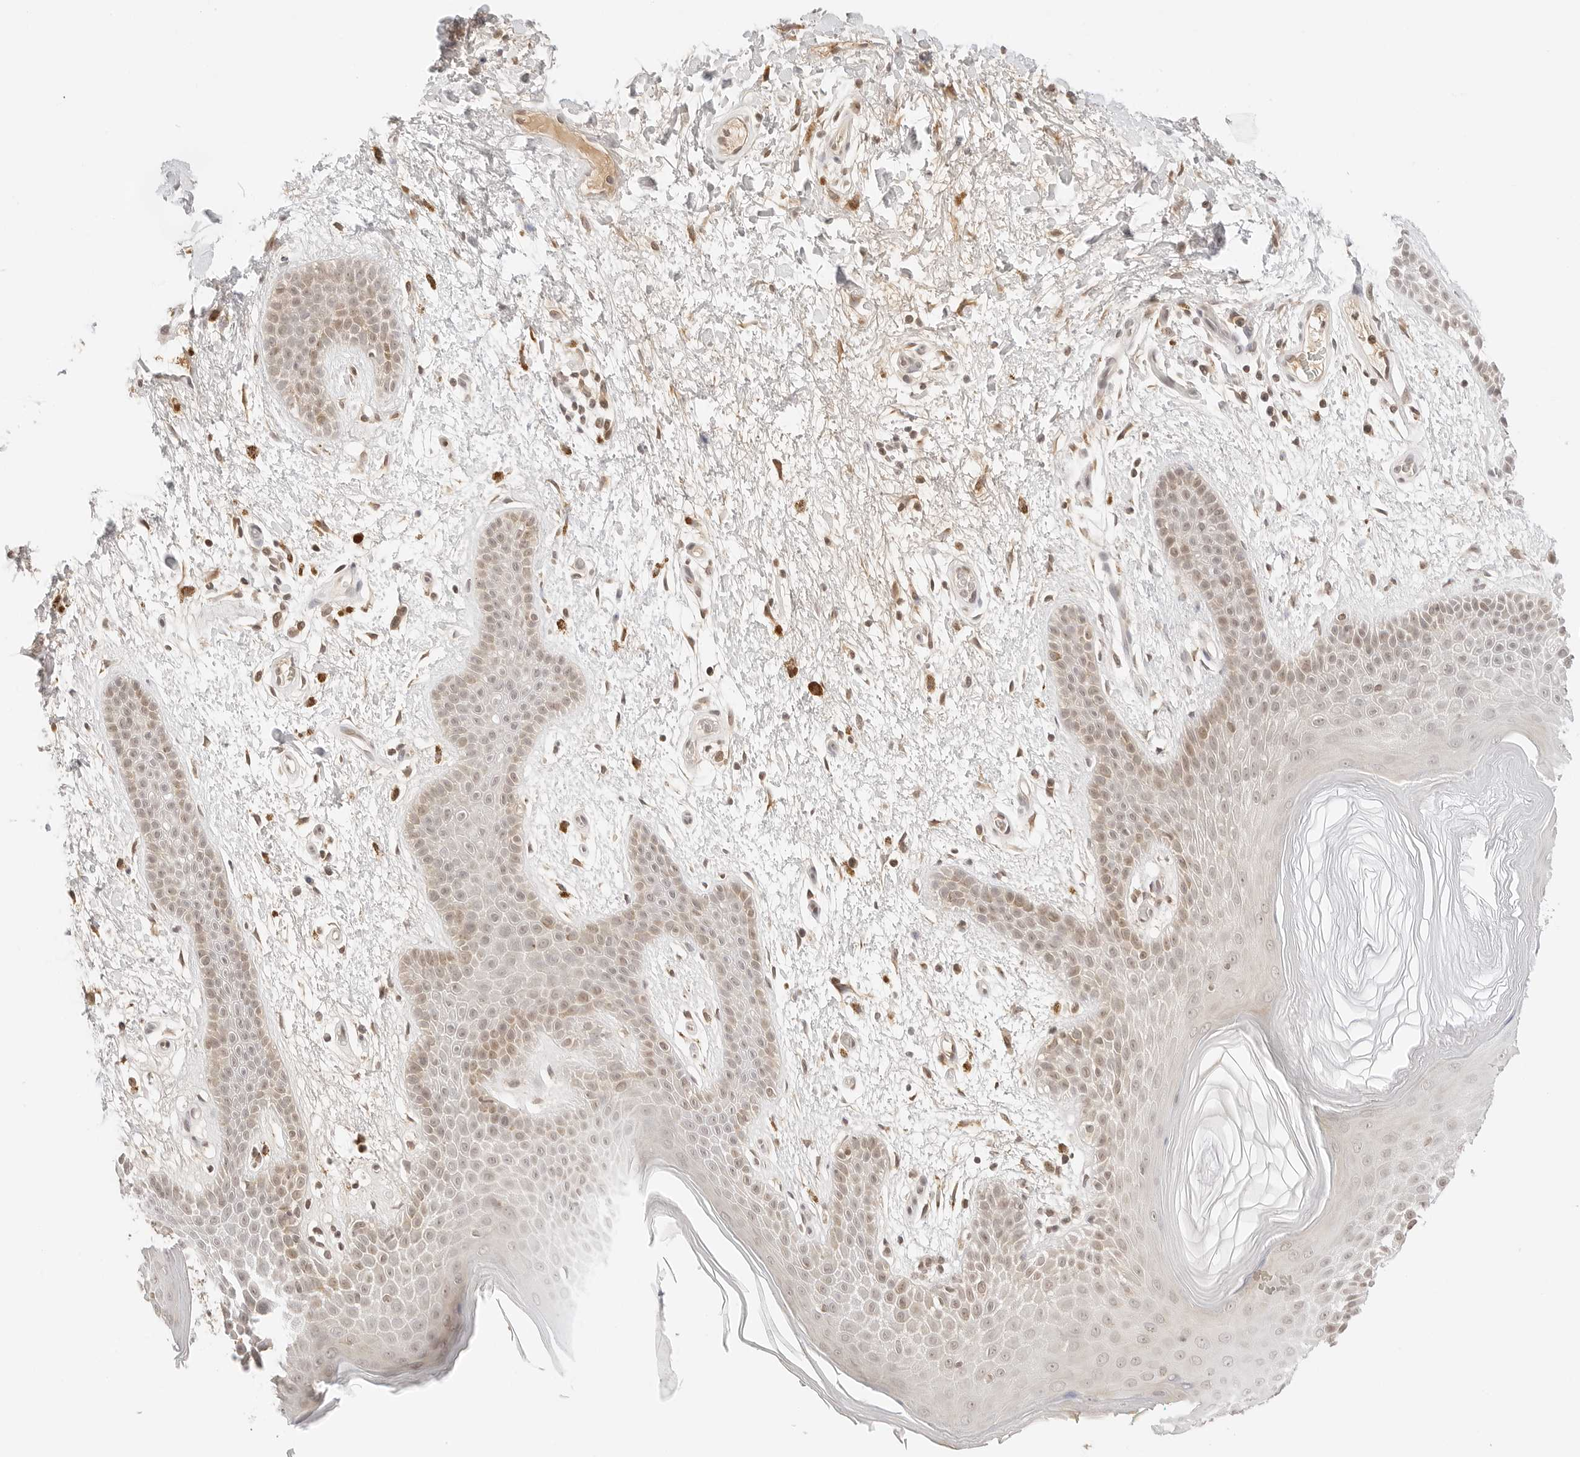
{"staining": {"intensity": "weak", "quantity": "25%-75%", "location": "cytoplasmic/membranous,nuclear"}, "tissue": "skin", "cell_type": "Epidermal cells", "image_type": "normal", "snomed": [{"axis": "morphology", "description": "Normal tissue, NOS"}, {"axis": "topography", "description": "Anal"}], "caption": "Immunohistochemistry (IHC) staining of unremarkable skin, which displays low levels of weak cytoplasmic/membranous,nuclear expression in approximately 25%-75% of epidermal cells indicating weak cytoplasmic/membranous,nuclear protein staining. The staining was performed using DAB (brown) for protein detection and nuclei were counterstained in hematoxylin (blue).", "gene": "SEPTIN4", "patient": {"sex": "male", "age": 74}}